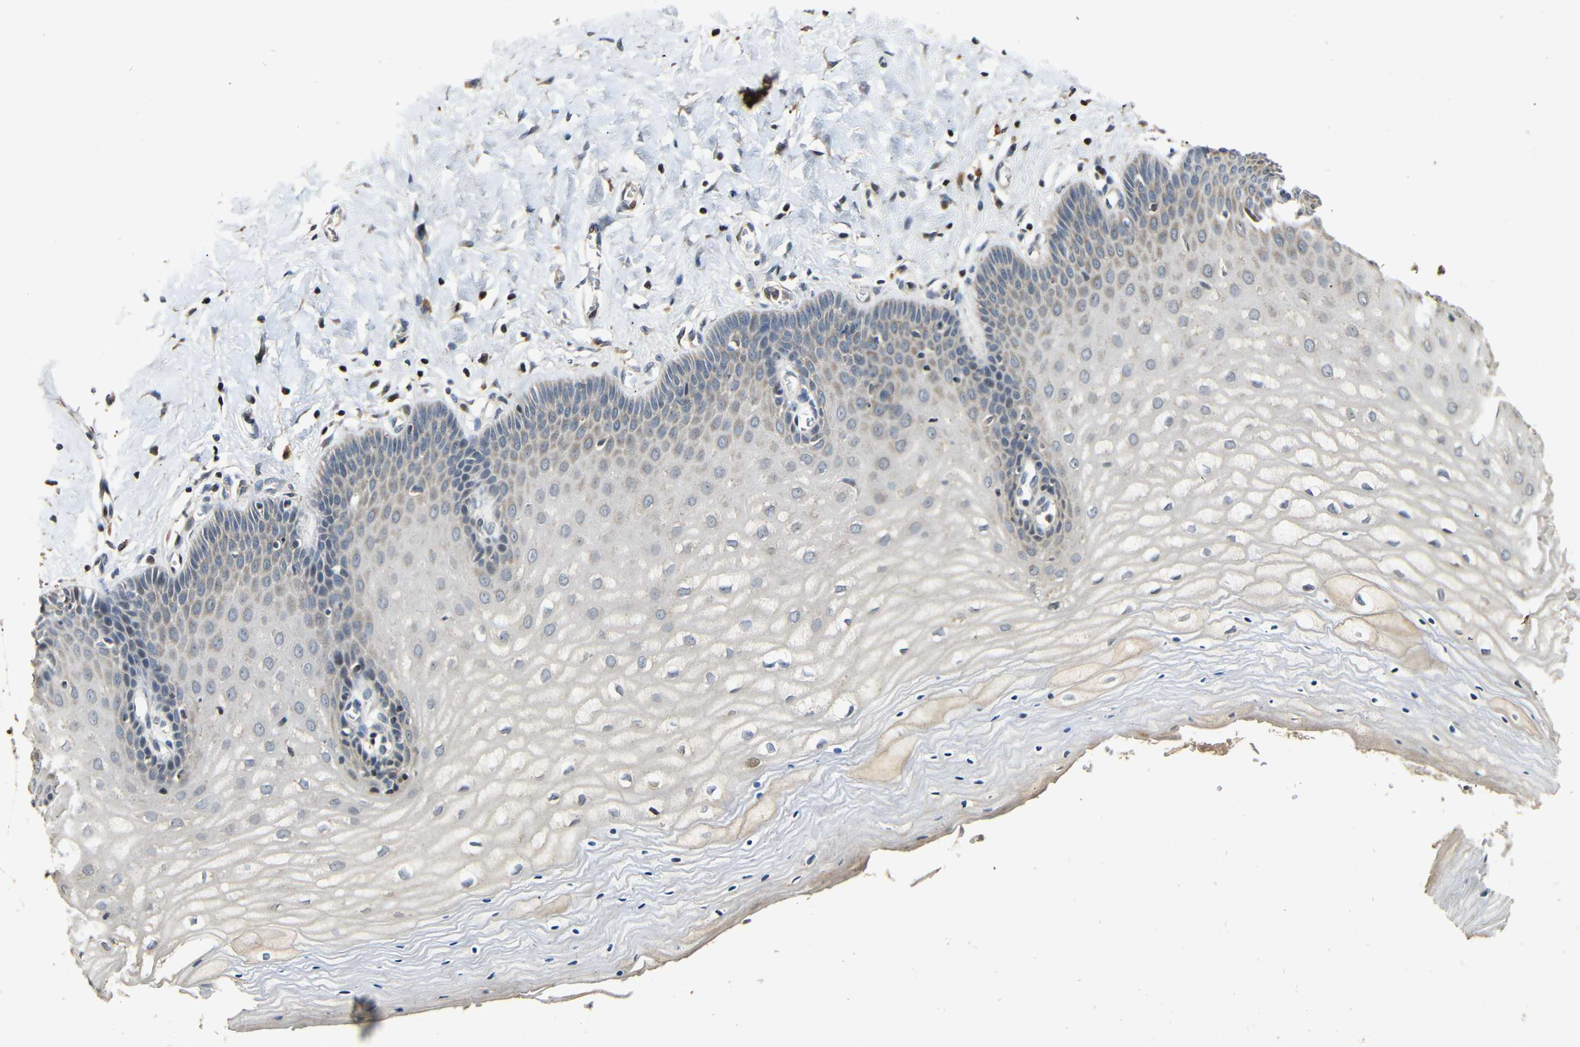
{"staining": {"intensity": "negative", "quantity": "none", "location": "none"}, "tissue": "cervix", "cell_type": "Glandular cells", "image_type": "normal", "snomed": [{"axis": "morphology", "description": "Normal tissue, NOS"}, {"axis": "topography", "description": "Cervix"}], "caption": "Protein analysis of unremarkable cervix shows no significant expression in glandular cells. (Brightfield microscopy of DAB (3,3'-diaminobenzidine) immunohistochemistry at high magnification).", "gene": "KAZALD1", "patient": {"sex": "female", "age": 55}}